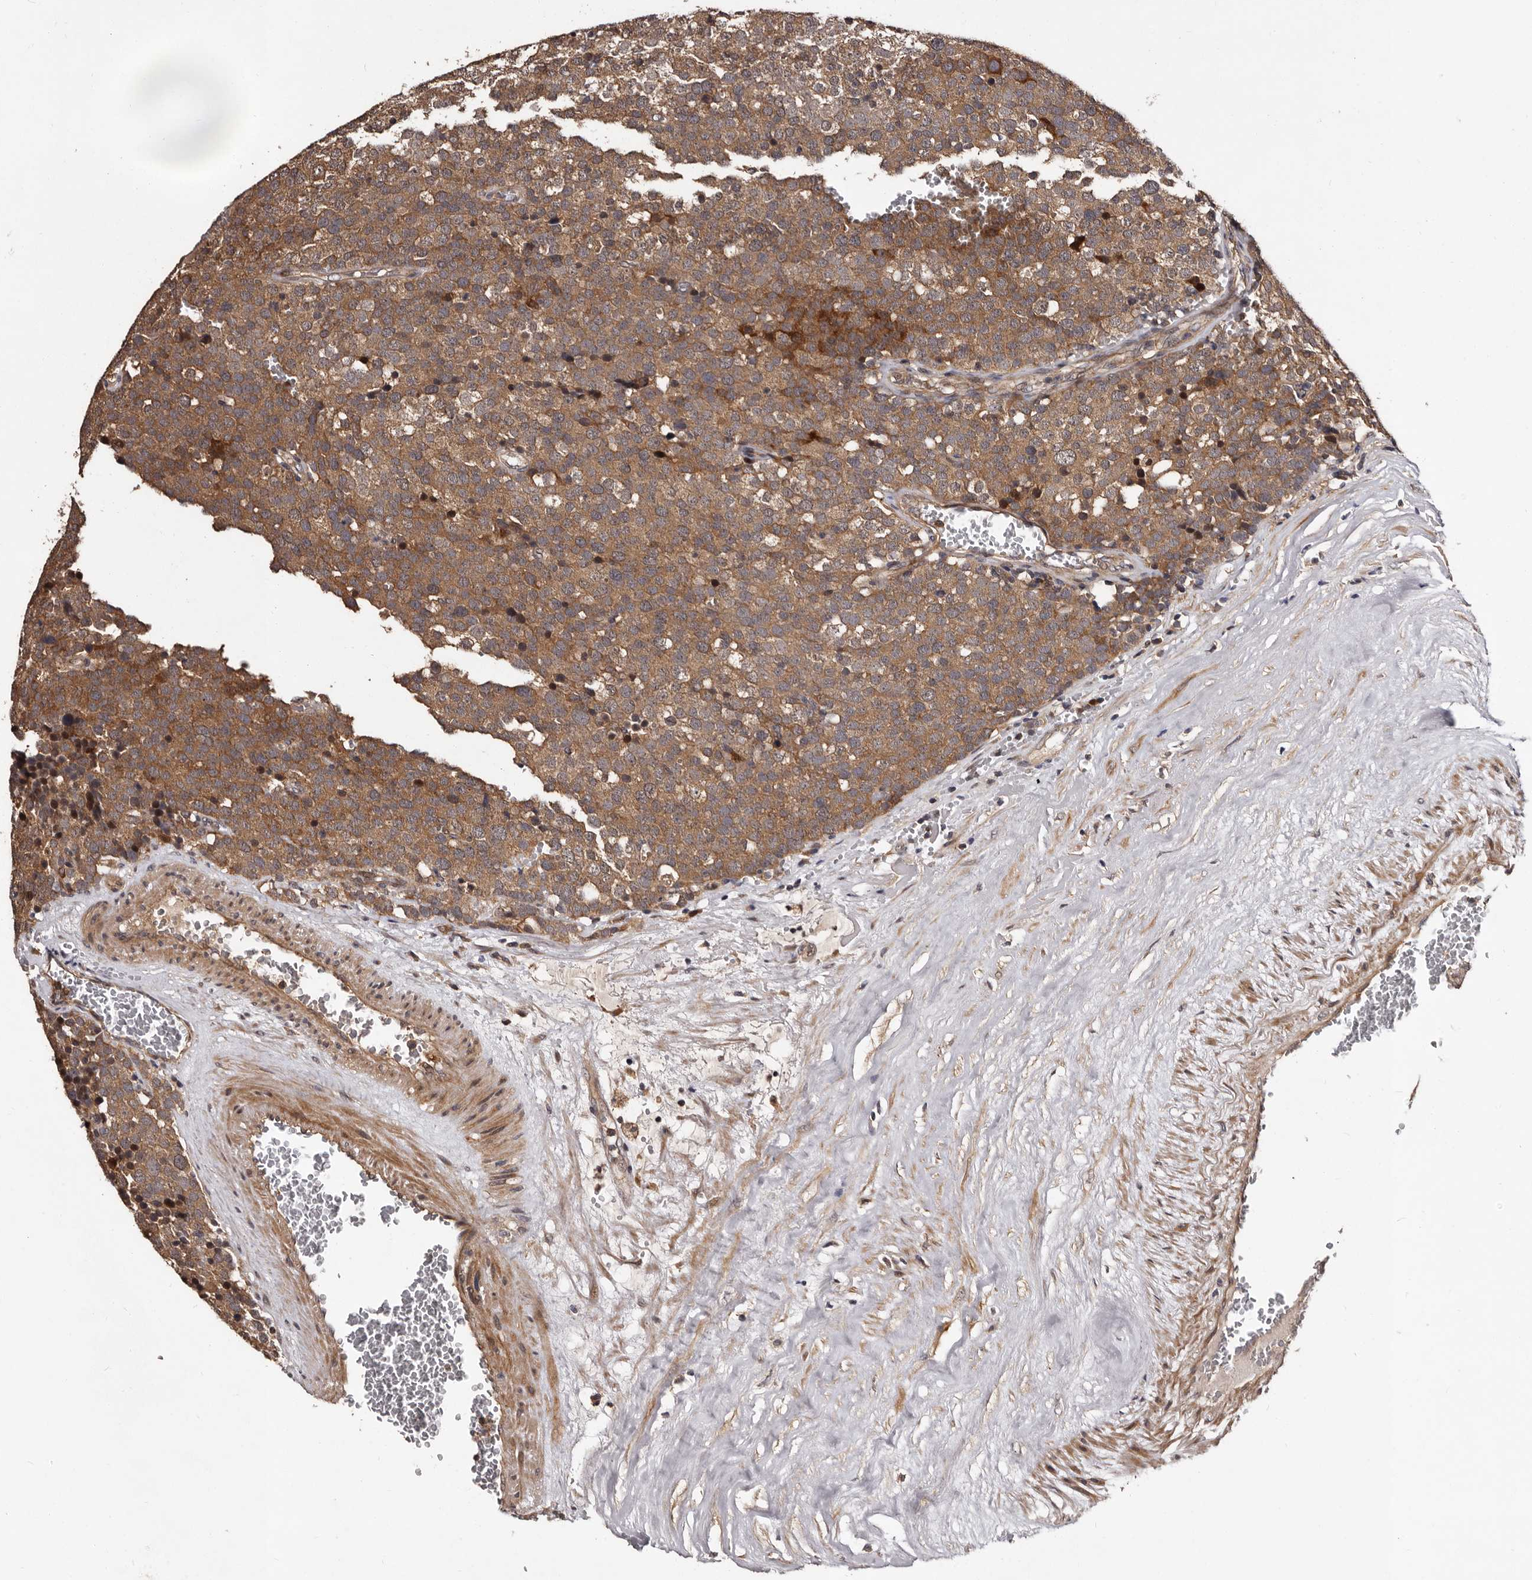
{"staining": {"intensity": "moderate", "quantity": ">75%", "location": "cytoplasmic/membranous"}, "tissue": "testis cancer", "cell_type": "Tumor cells", "image_type": "cancer", "snomed": [{"axis": "morphology", "description": "Seminoma, NOS"}, {"axis": "topography", "description": "Testis"}], "caption": "Protein staining of testis cancer tissue displays moderate cytoplasmic/membranous staining in about >75% of tumor cells.", "gene": "MKRN3", "patient": {"sex": "male", "age": 71}}